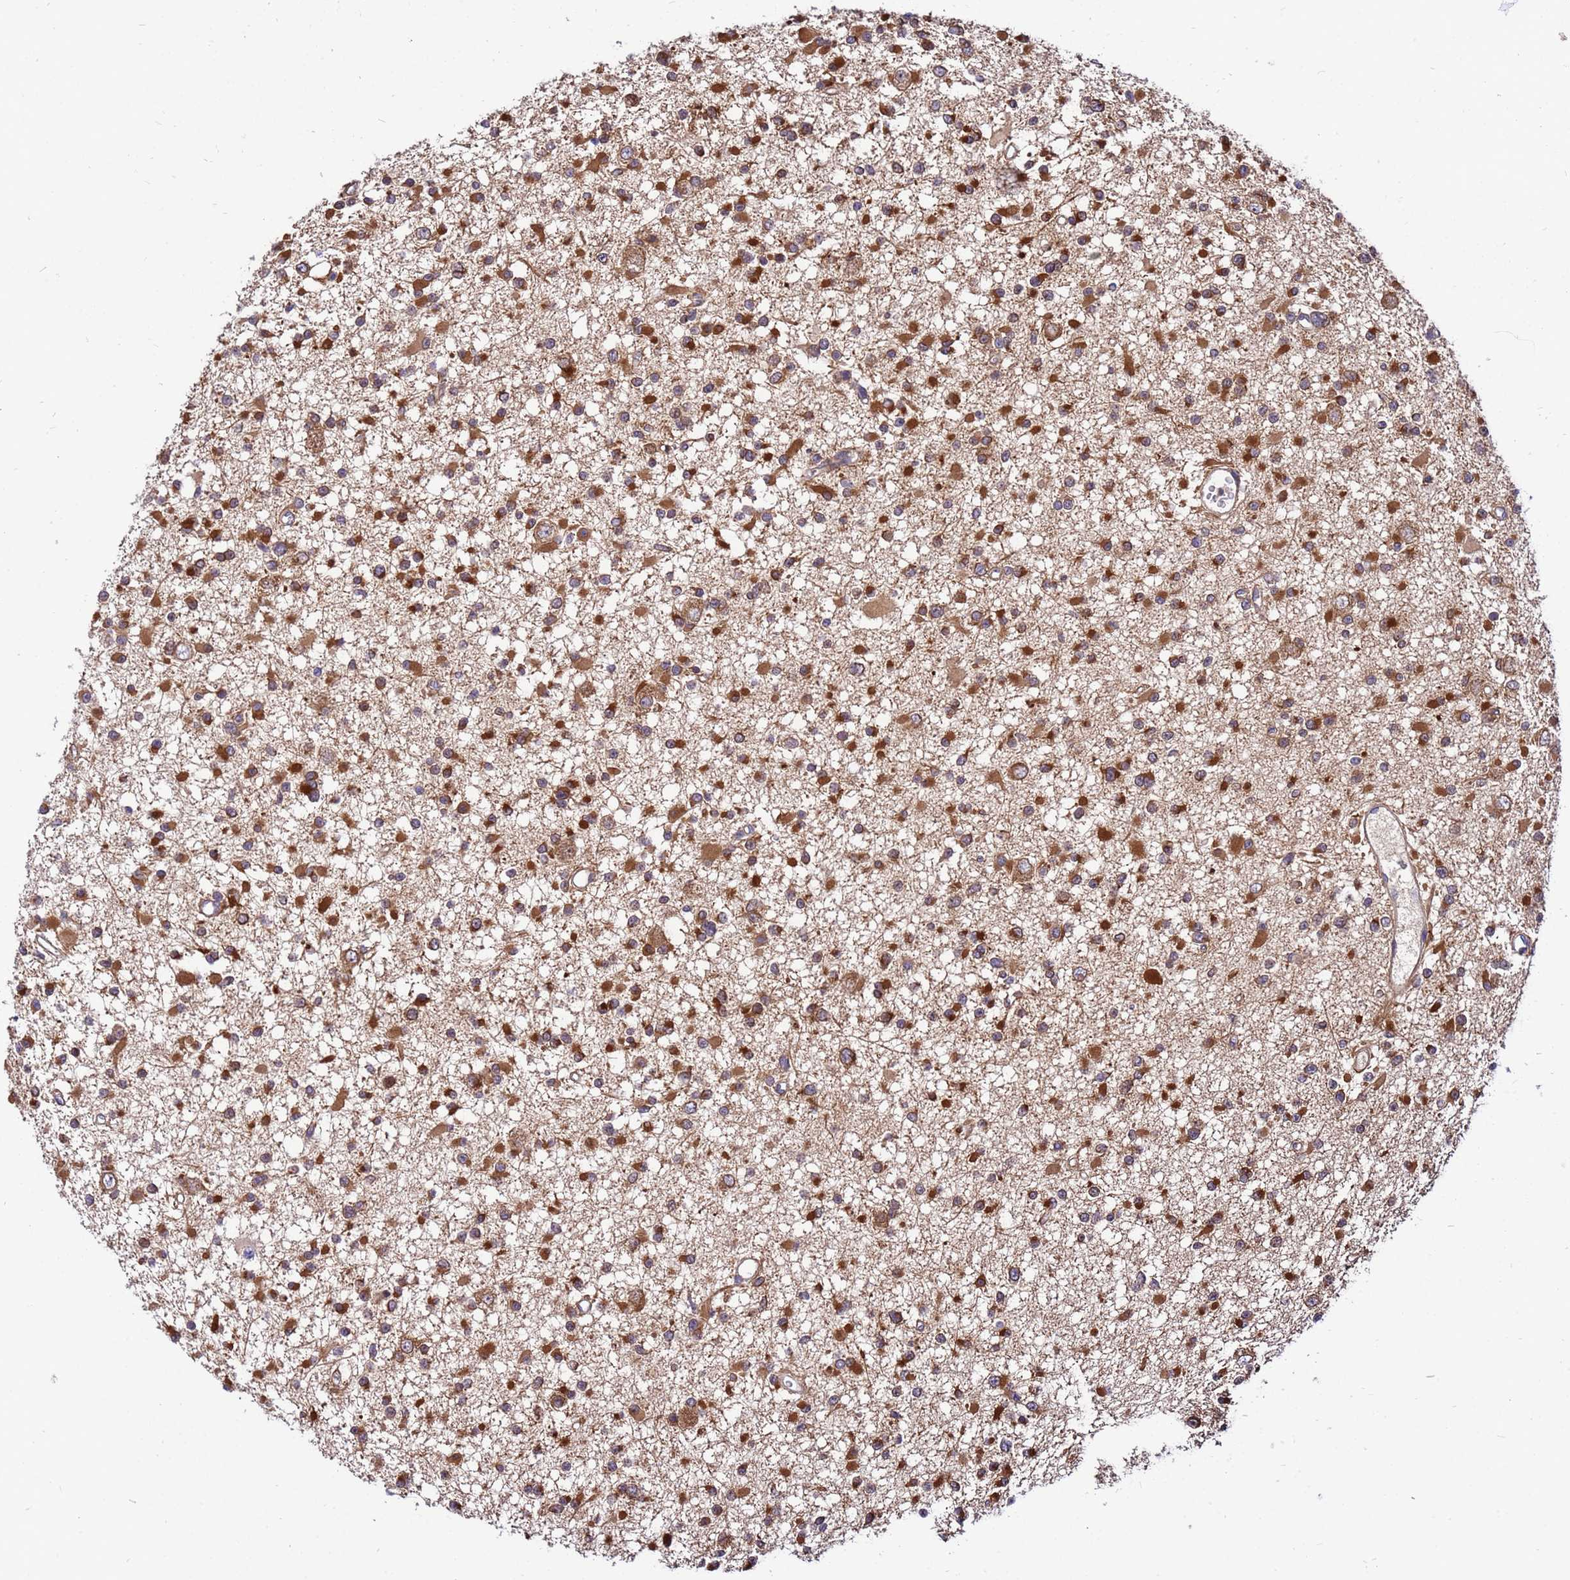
{"staining": {"intensity": "strong", "quantity": ">75%", "location": "cytoplasmic/membranous"}, "tissue": "glioma", "cell_type": "Tumor cells", "image_type": "cancer", "snomed": [{"axis": "morphology", "description": "Glioma, malignant, Low grade"}, {"axis": "topography", "description": "Brain"}], "caption": "Immunohistochemistry (IHC) photomicrograph of glioma stained for a protein (brown), which exhibits high levels of strong cytoplasmic/membranous positivity in approximately >75% of tumor cells.", "gene": "GET3", "patient": {"sex": "female", "age": 22}}